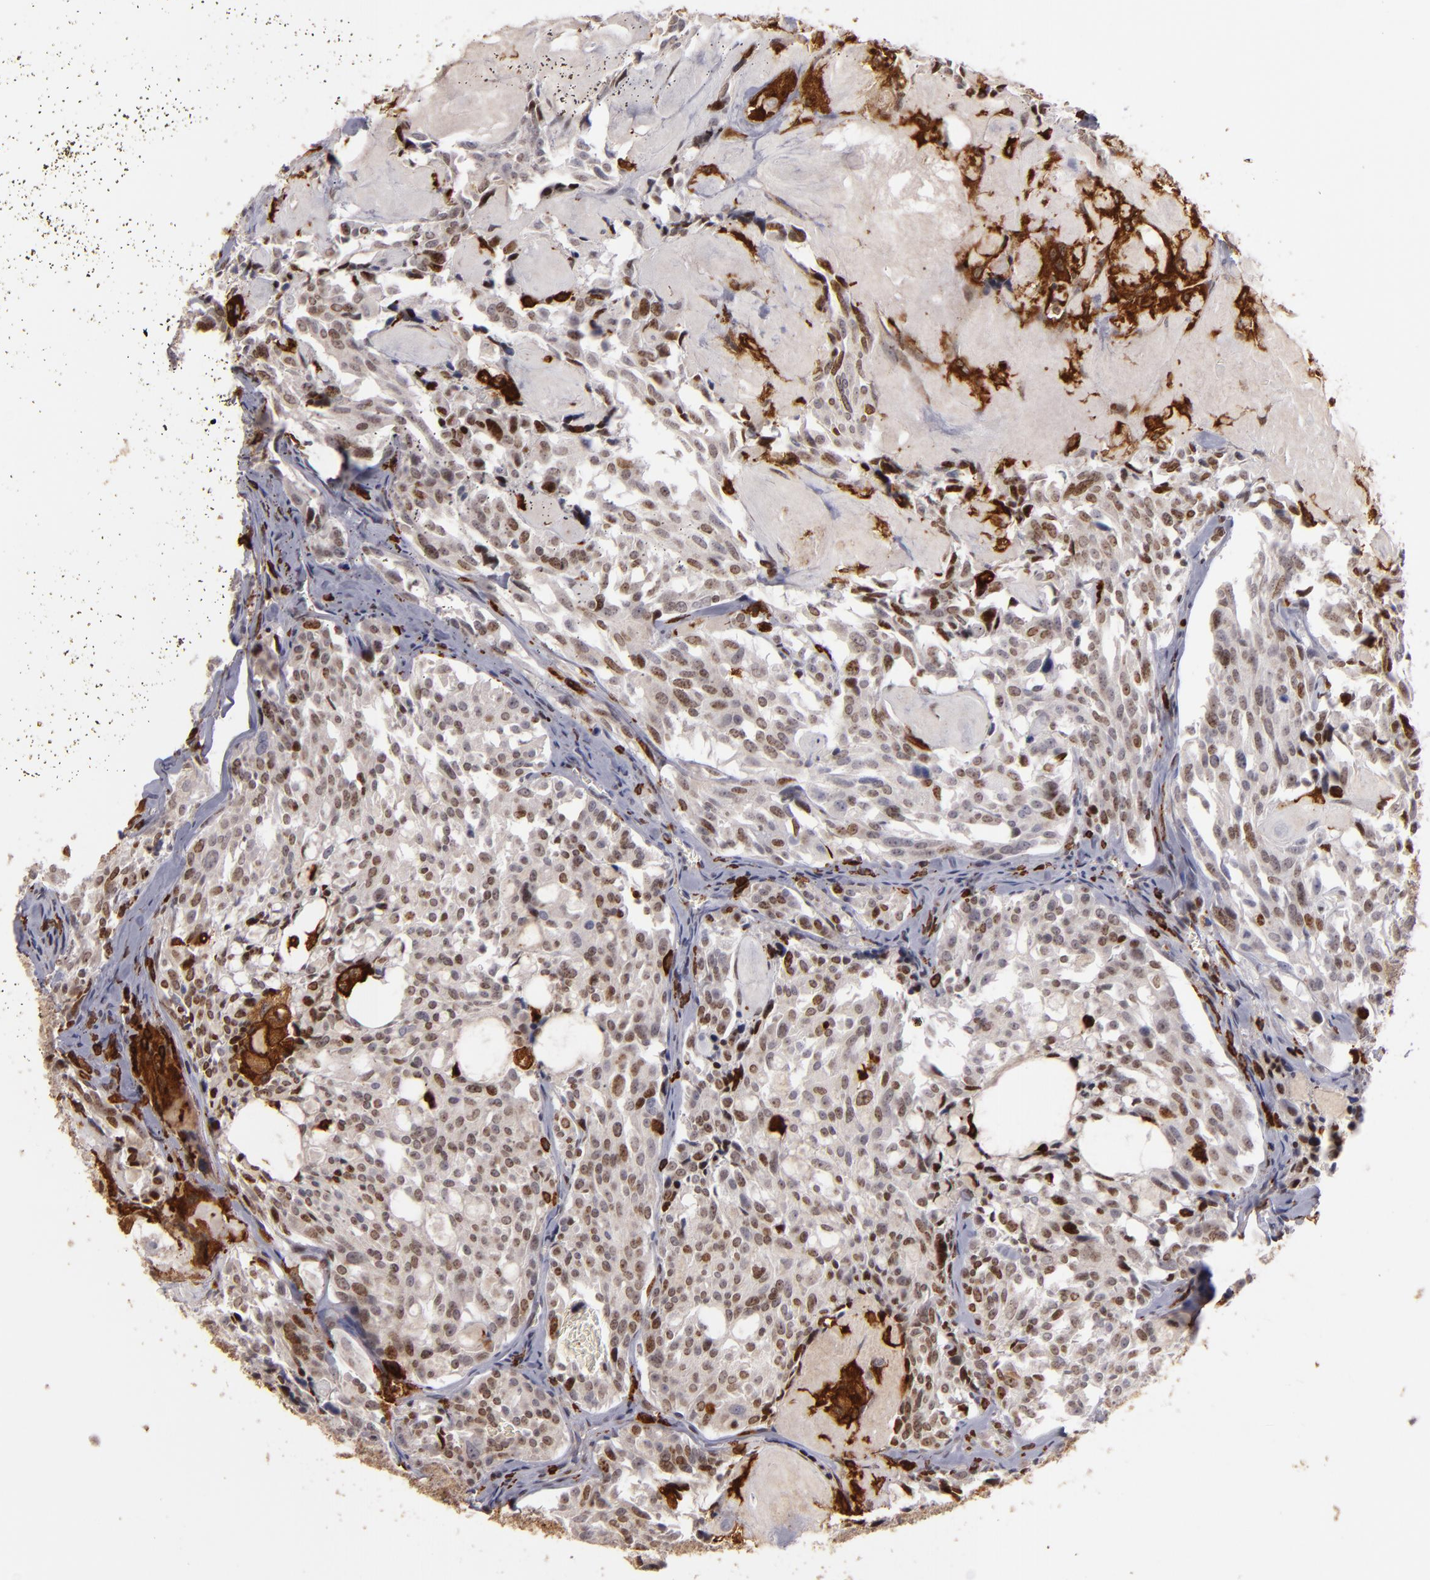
{"staining": {"intensity": "moderate", "quantity": "25%-75%", "location": "nuclear"}, "tissue": "thyroid cancer", "cell_type": "Tumor cells", "image_type": "cancer", "snomed": [{"axis": "morphology", "description": "Carcinoma, NOS"}, {"axis": "morphology", "description": "Carcinoid, malignant, NOS"}, {"axis": "topography", "description": "Thyroid gland"}], "caption": "An IHC micrograph of neoplastic tissue is shown. Protein staining in brown labels moderate nuclear positivity in carcinoid (malignant) (thyroid) within tumor cells.", "gene": "WAS", "patient": {"sex": "male", "age": 33}}